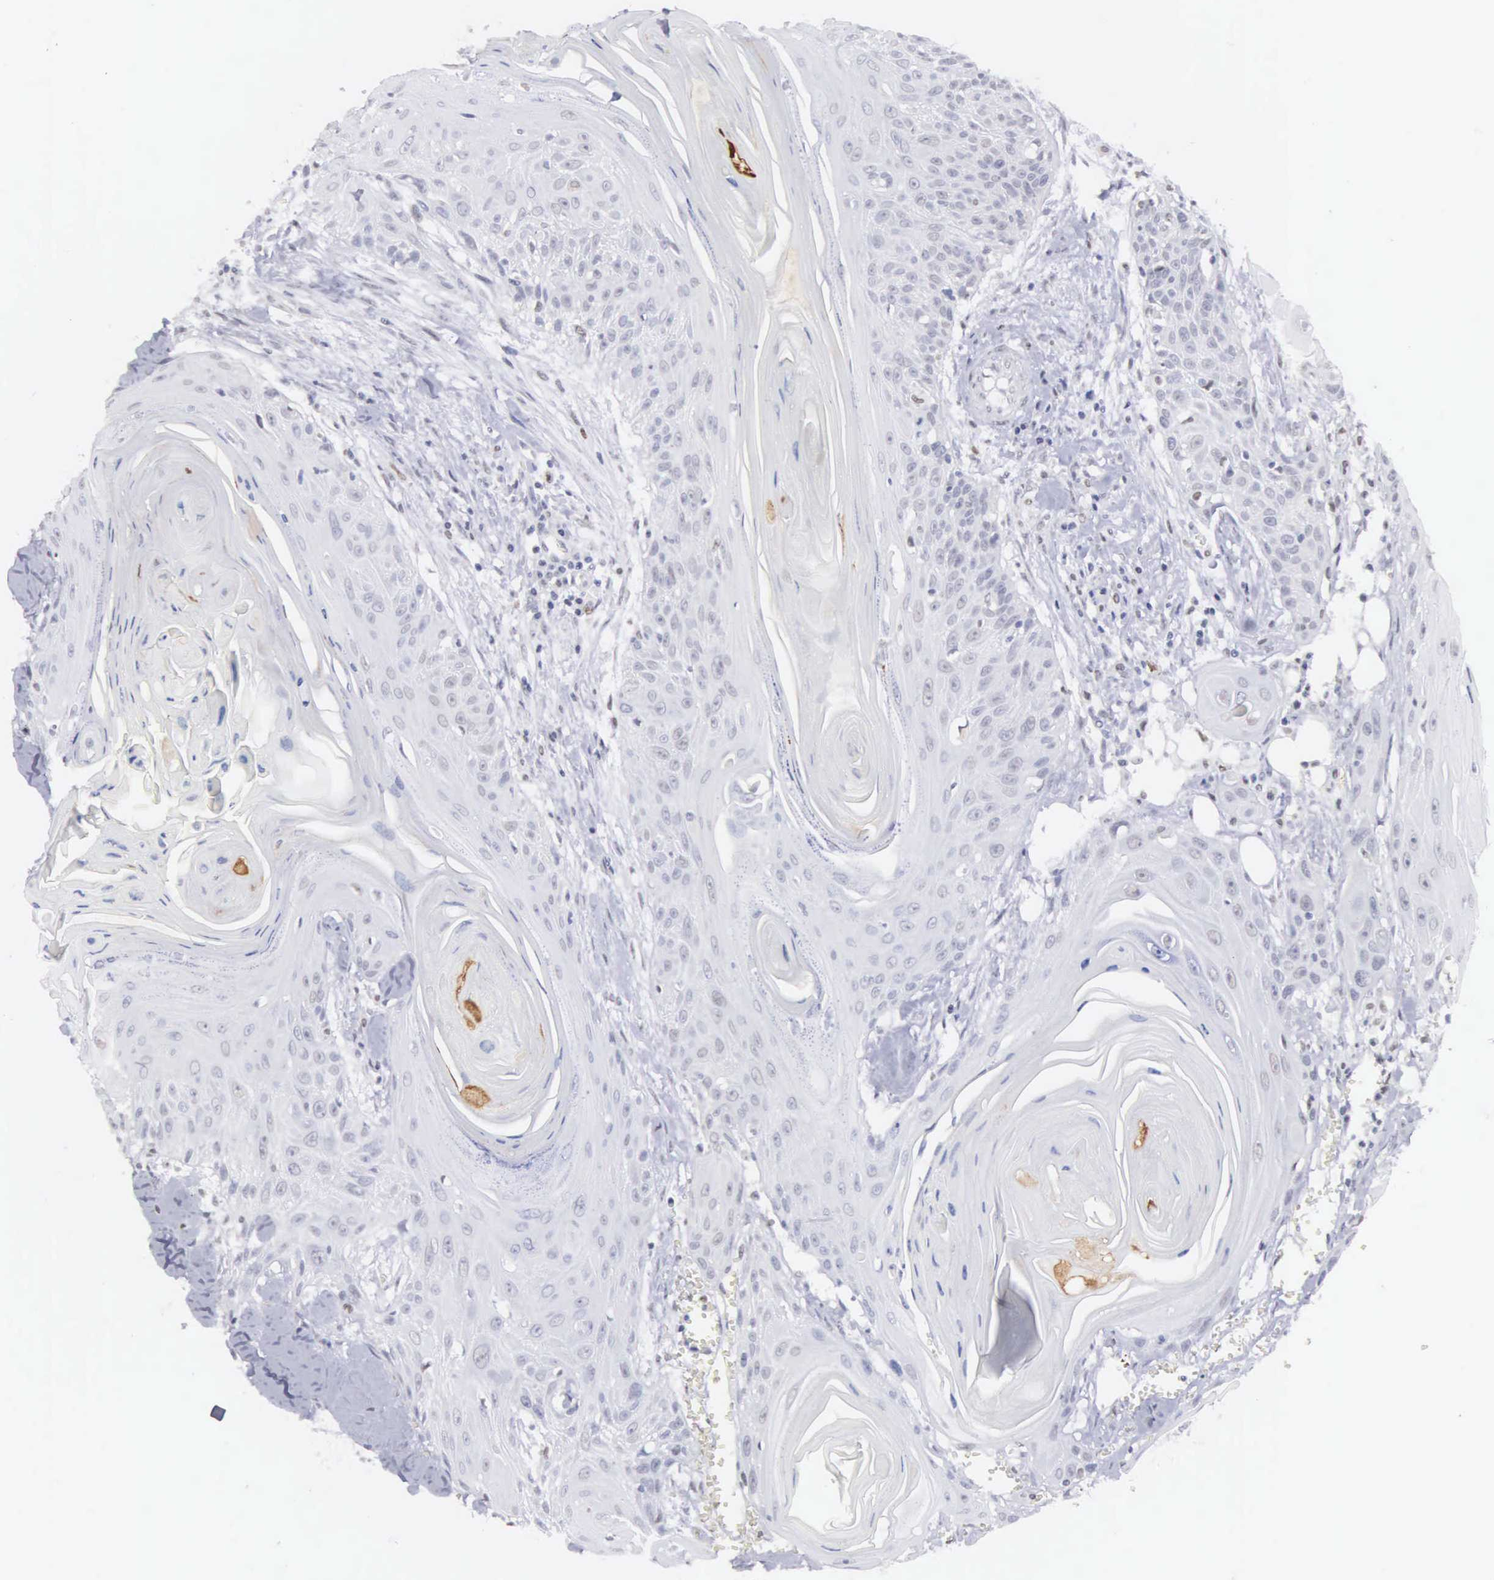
{"staining": {"intensity": "negative", "quantity": "none", "location": "none"}, "tissue": "head and neck cancer", "cell_type": "Tumor cells", "image_type": "cancer", "snomed": [{"axis": "morphology", "description": "Squamous cell carcinoma, NOS"}, {"axis": "morphology", "description": "Squamous cell carcinoma, metastatic, NOS"}, {"axis": "topography", "description": "Lymph node"}, {"axis": "topography", "description": "Salivary gland"}, {"axis": "topography", "description": "Head-Neck"}], "caption": "High magnification brightfield microscopy of head and neck cancer (squamous cell carcinoma) stained with DAB (3,3'-diaminobenzidine) (brown) and counterstained with hematoxylin (blue): tumor cells show no significant expression.", "gene": "ETV6", "patient": {"sex": "female", "age": 74}}